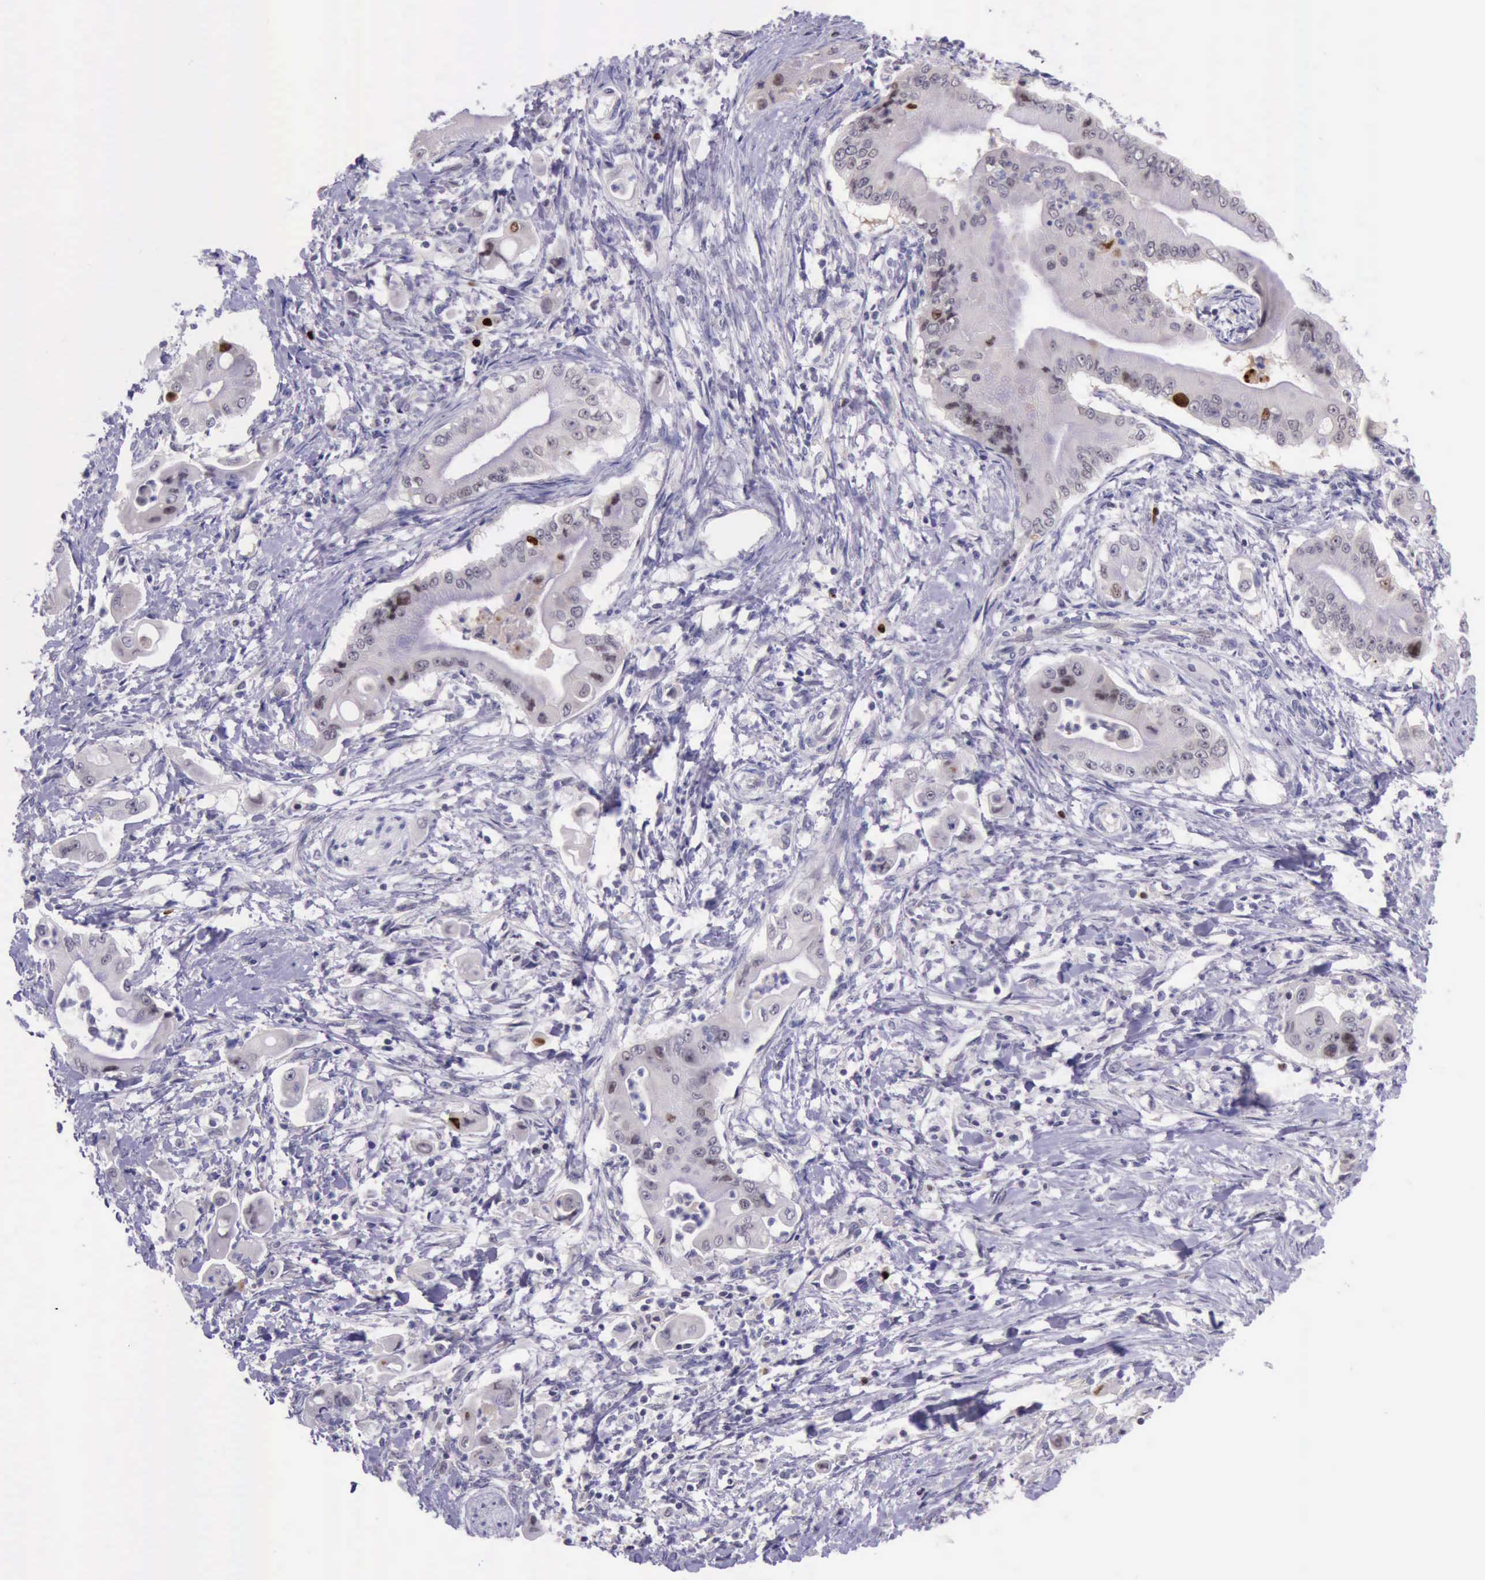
{"staining": {"intensity": "strong", "quantity": "<25%", "location": "nuclear"}, "tissue": "pancreatic cancer", "cell_type": "Tumor cells", "image_type": "cancer", "snomed": [{"axis": "morphology", "description": "Adenocarcinoma, NOS"}, {"axis": "topography", "description": "Pancreas"}], "caption": "Tumor cells exhibit strong nuclear positivity in approximately <25% of cells in pancreatic cancer (adenocarcinoma). The protein is shown in brown color, while the nuclei are stained blue.", "gene": "PARP1", "patient": {"sex": "male", "age": 62}}